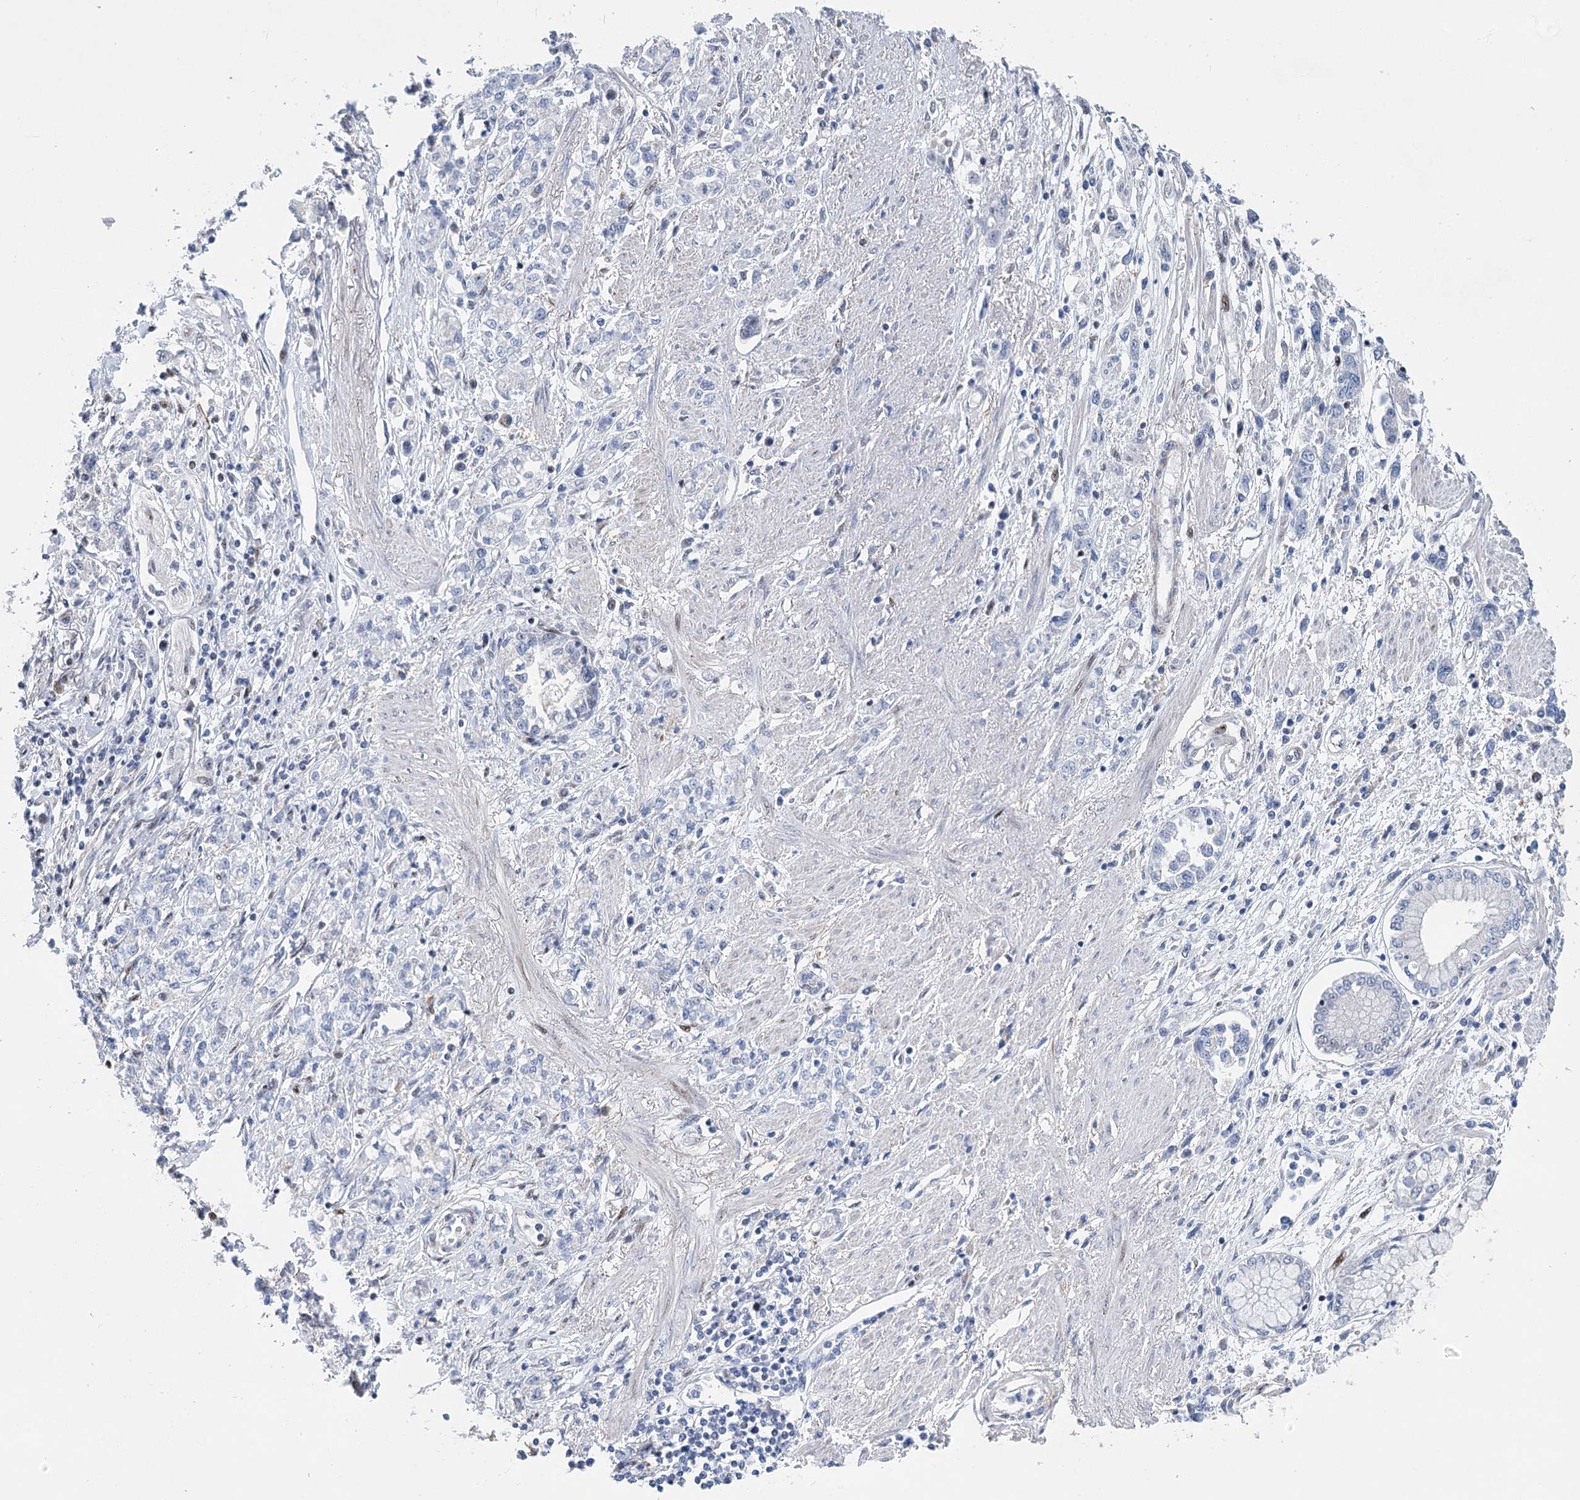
{"staining": {"intensity": "negative", "quantity": "none", "location": "none"}, "tissue": "stomach cancer", "cell_type": "Tumor cells", "image_type": "cancer", "snomed": [{"axis": "morphology", "description": "Adenocarcinoma, NOS"}, {"axis": "topography", "description": "Stomach"}], "caption": "Stomach cancer was stained to show a protein in brown. There is no significant staining in tumor cells.", "gene": "CAMTA1", "patient": {"sex": "female", "age": 76}}